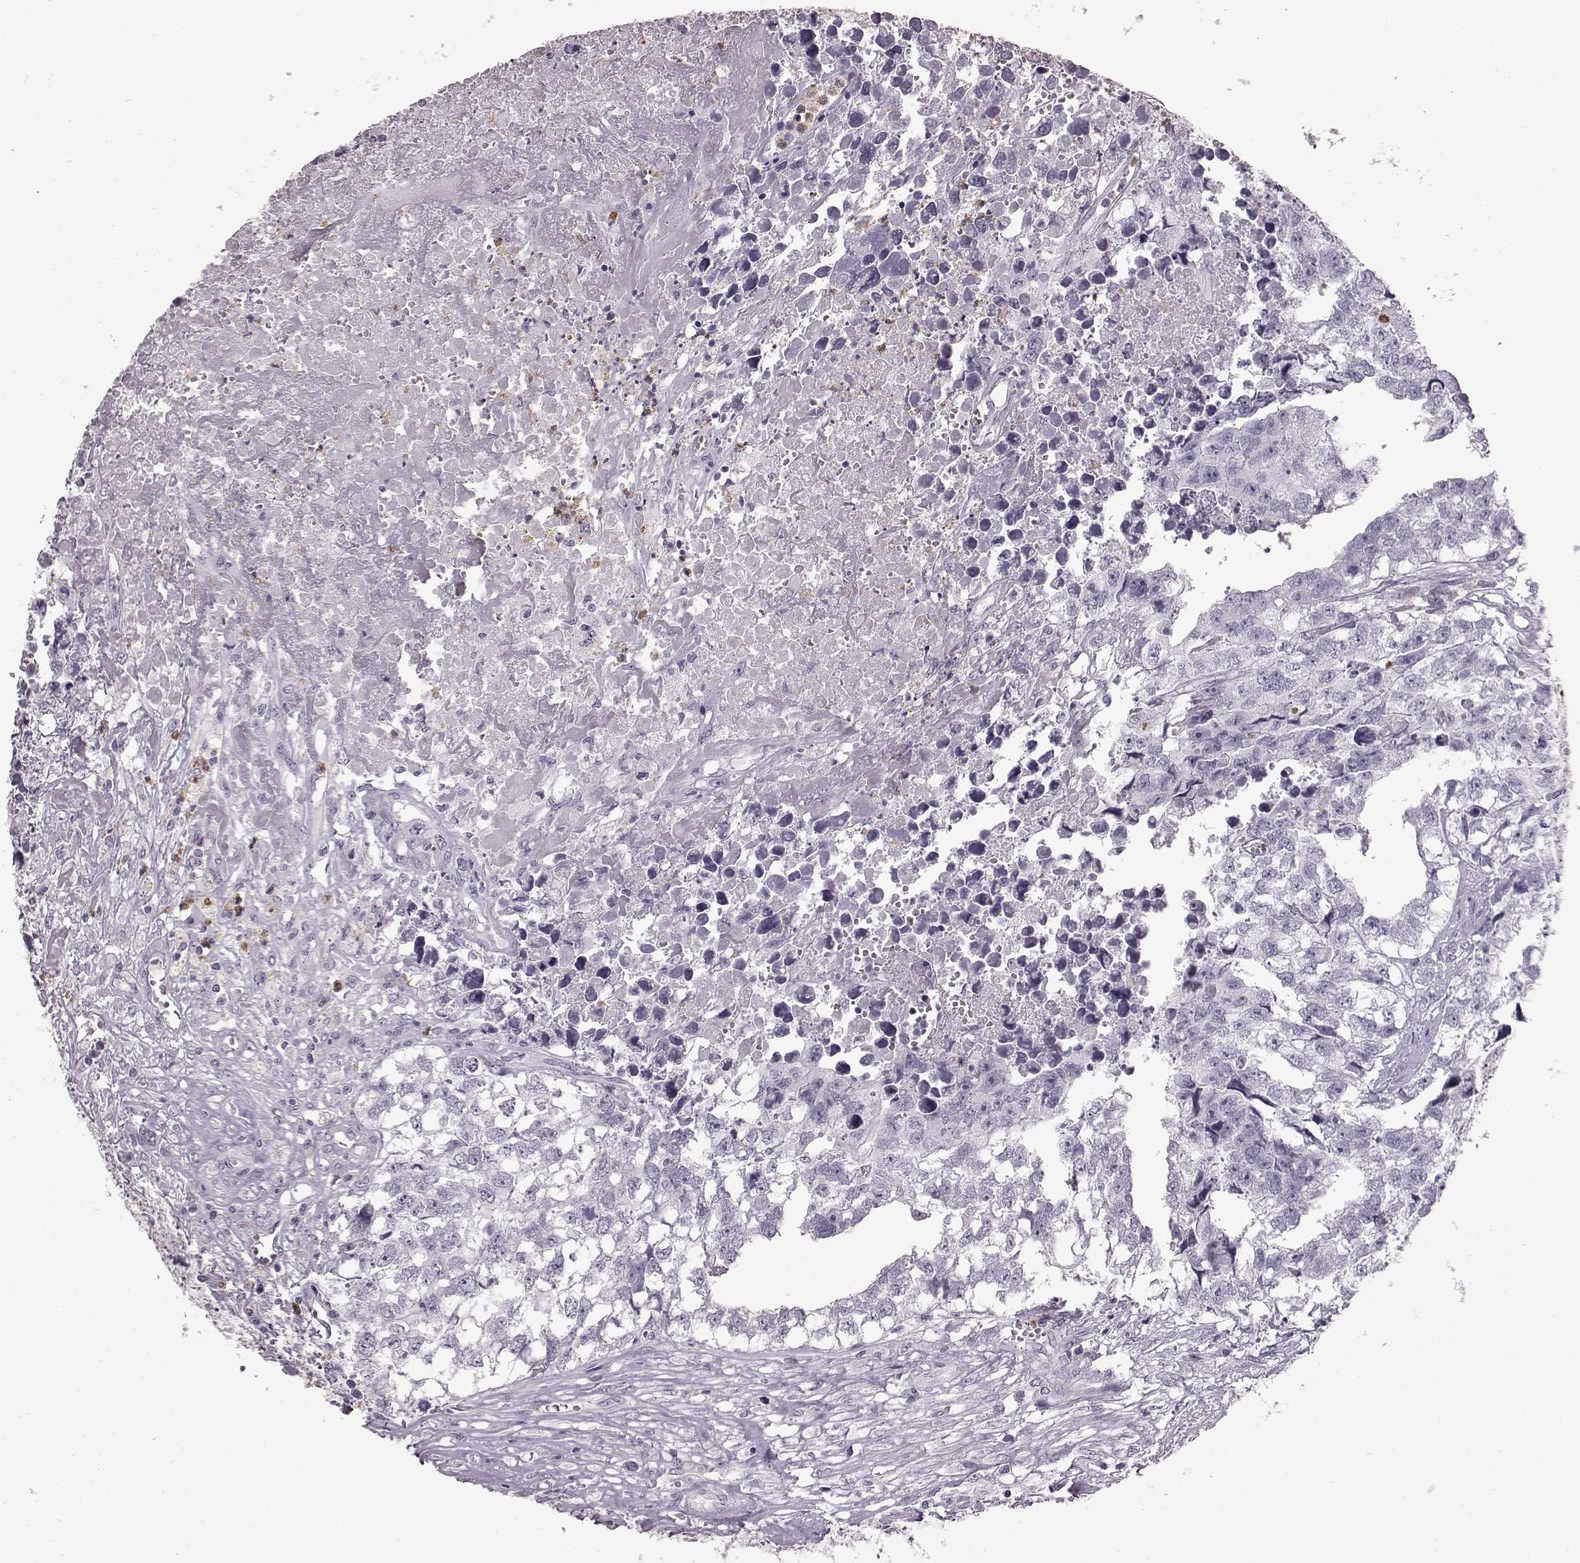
{"staining": {"intensity": "negative", "quantity": "none", "location": "none"}, "tissue": "testis cancer", "cell_type": "Tumor cells", "image_type": "cancer", "snomed": [{"axis": "morphology", "description": "Carcinoma, Embryonal, NOS"}, {"axis": "morphology", "description": "Teratoma, malignant, NOS"}, {"axis": "topography", "description": "Testis"}], "caption": "High magnification brightfield microscopy of testis cancer stained with DAB (3,3'-diaminobenzidine) (brown) and counterstained with hematoxylin (blue): tumor cells show no significant expression. Nuclei are stained in blue.", "gene": "FUT4", "patient": {"sex": "male", "age": 44}}